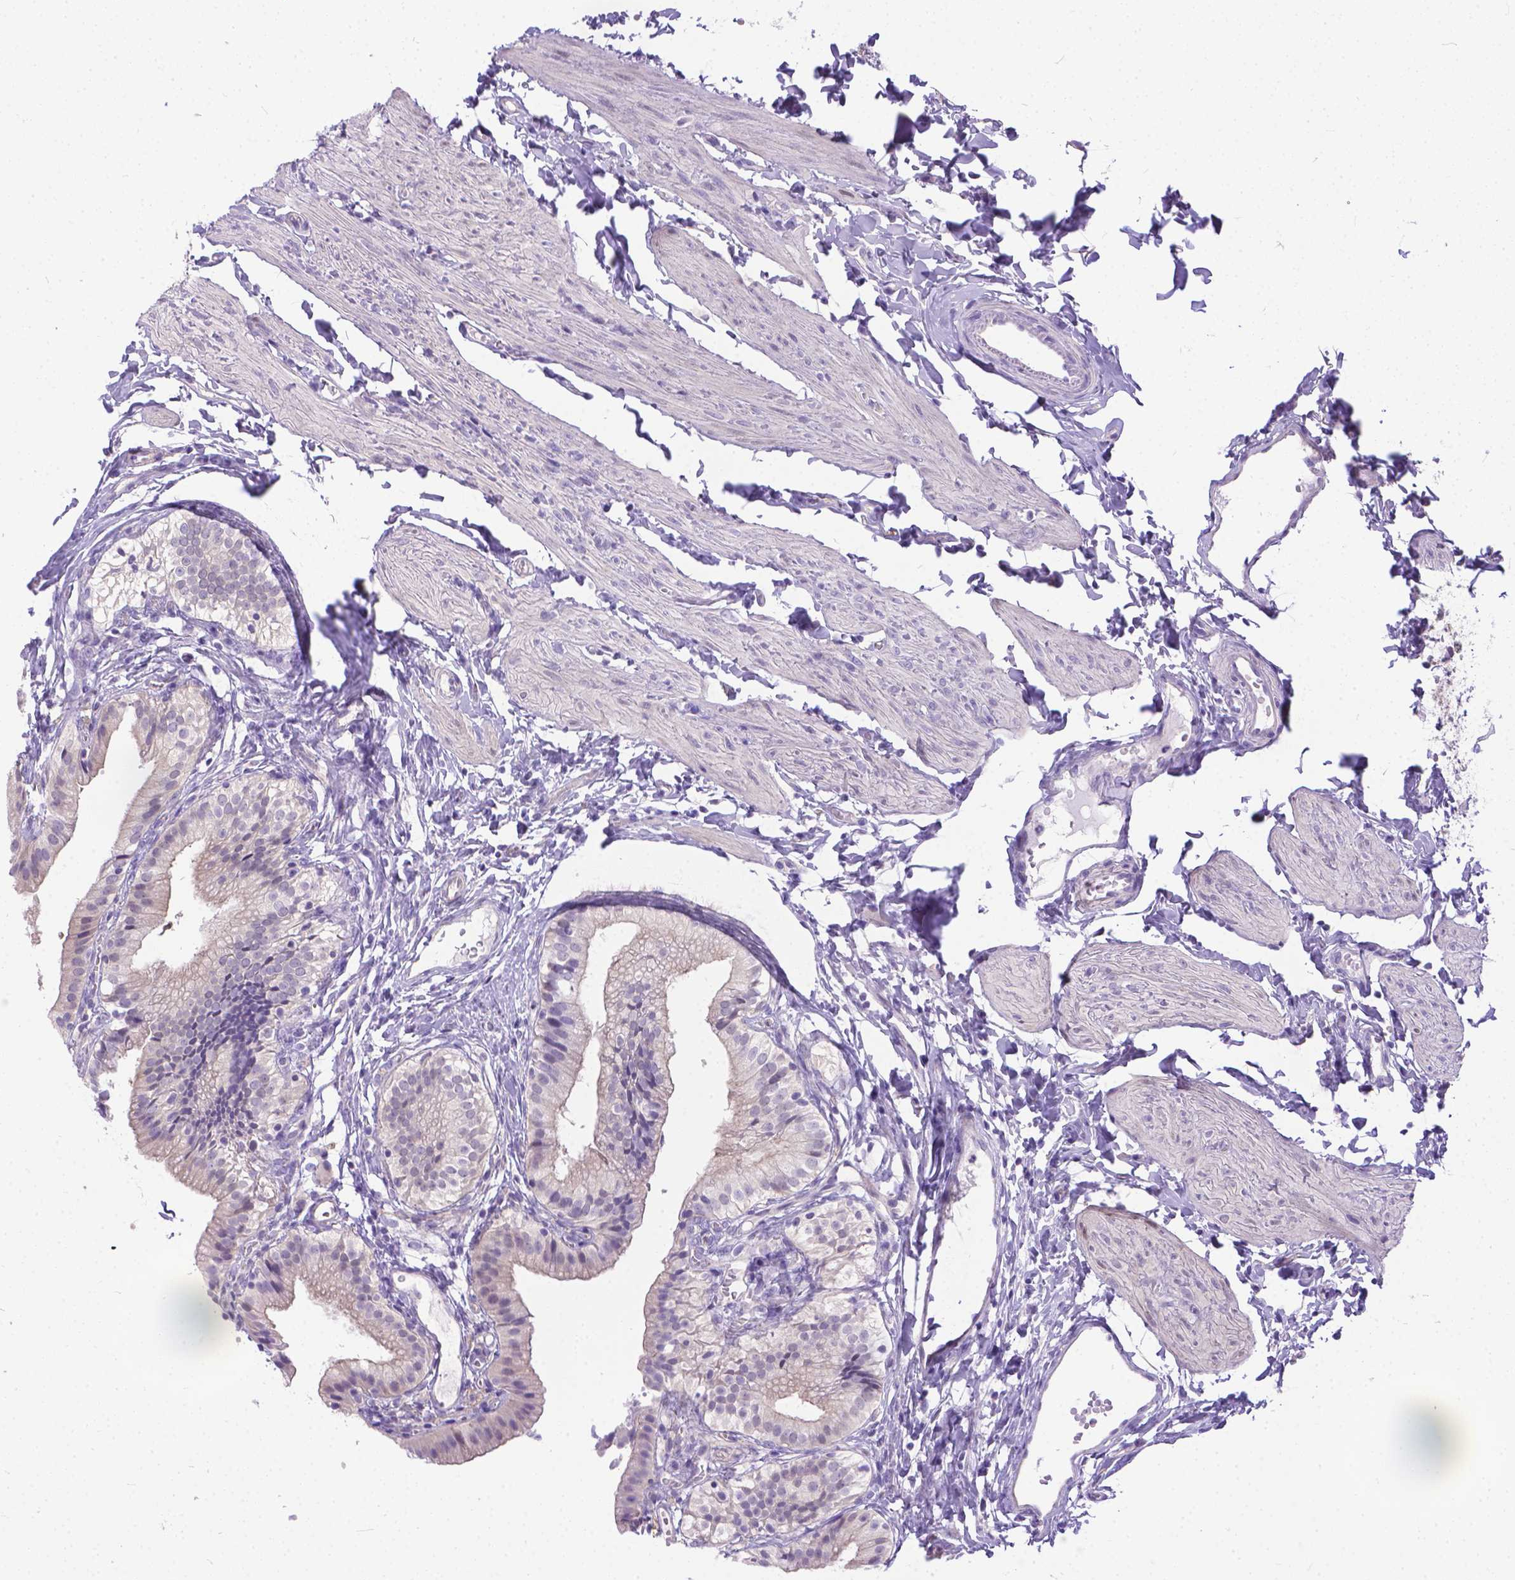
{"staining": {"intensity": "negative", "quantity": "none", "location": "none"}, "tissue": "gallbladder", "cell_type": "Glandular cells", "image_type": "normal", "snomed": [{"axis": "morphology", "description": "Normal tissue, NOS"}, {"axis": "topography", "description": "Gallbladder"}], "caption": "Normal gallbladder was stained to show a protein in brown. There is no significant staining in glandular cells. (Immunohistochemistry (ihc), brightfield microscopy, high magnification).", "gene": "TTLL6", "patient": {"sex": "female", "age": 47}}